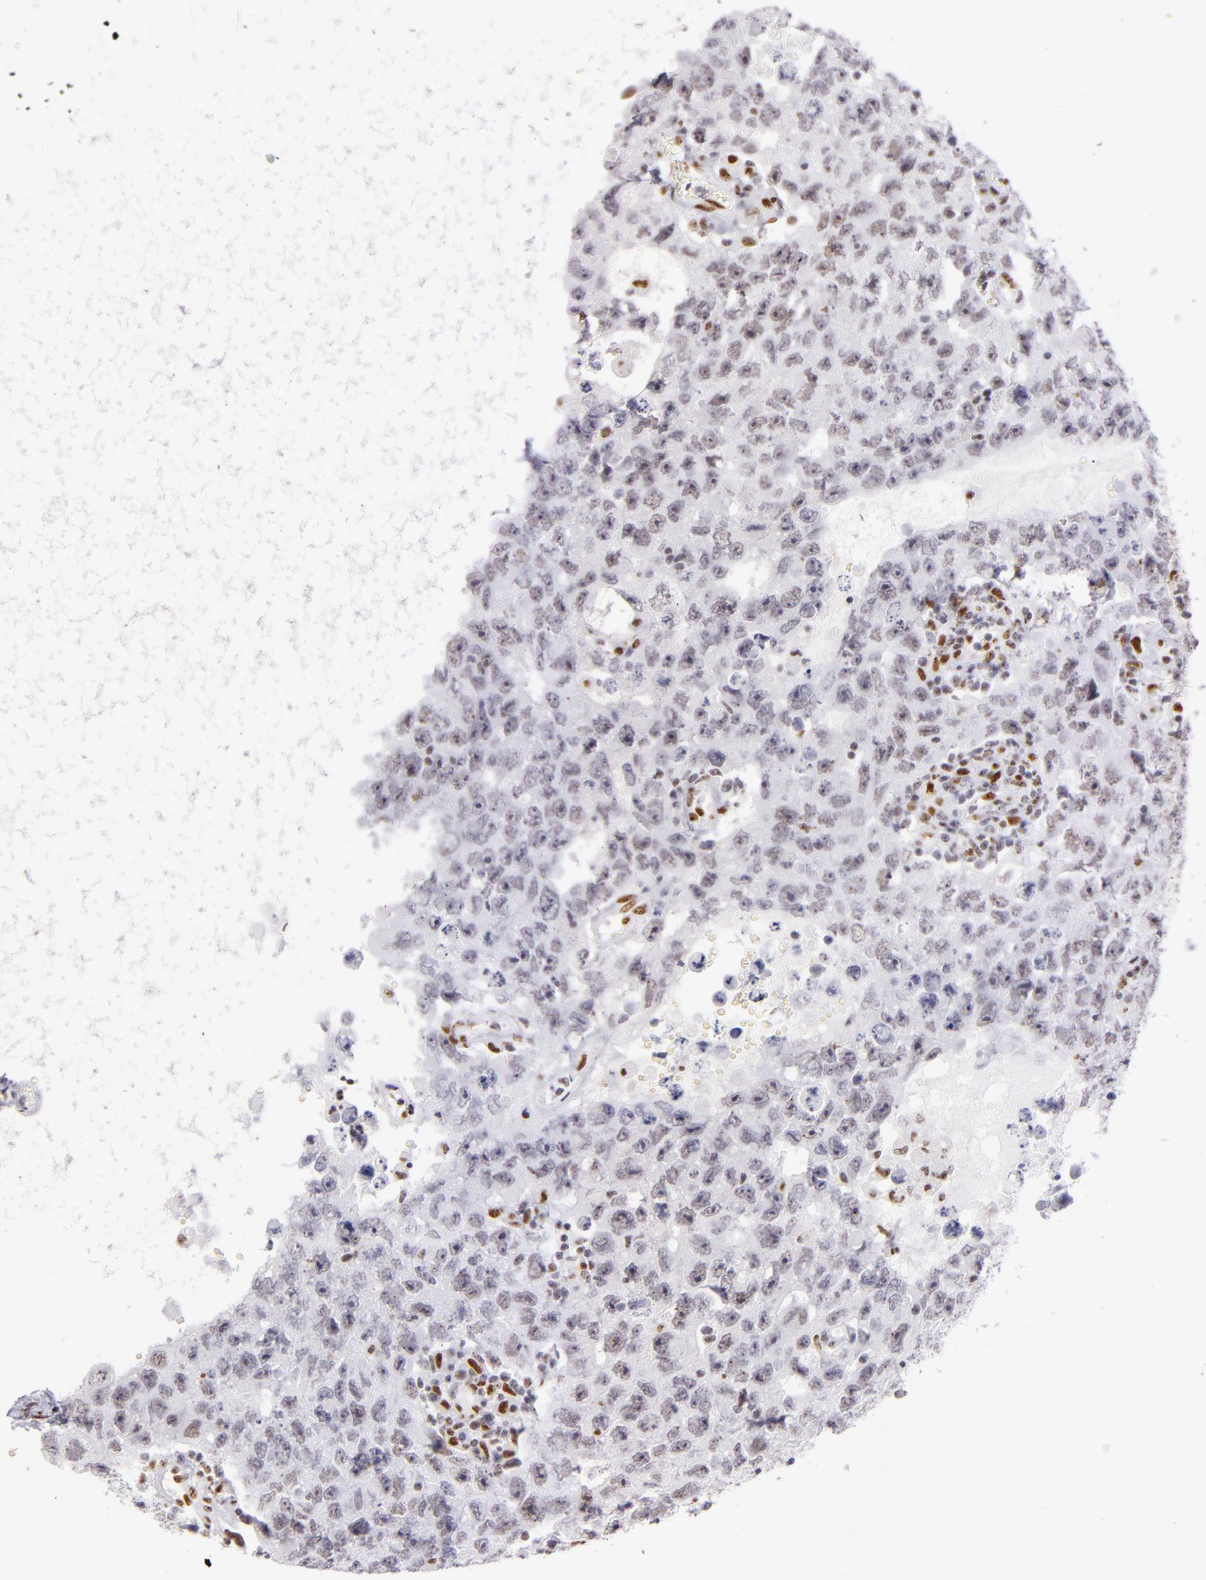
{"staining": {"intensity": "strong", "quantity": "25%-75%", "location": "nuclear"}, "tissue": "testis cancer", "cell_type": "Tumor cells", "image_type": "cancer", "snomed": [{"axis": "morphology", "description": "Carcinoma, Embryonal, NOS"}, {"axis": "topography", "description": "Testis"}], "caption": "Testis embryonal carcinoma was stained to show a protein in brown. There is high levels of strong nuclear staining in about 25%-75% of tumor cells.", "gene": "TOP3A", "patient": {"sex": "male", "age": 26}}